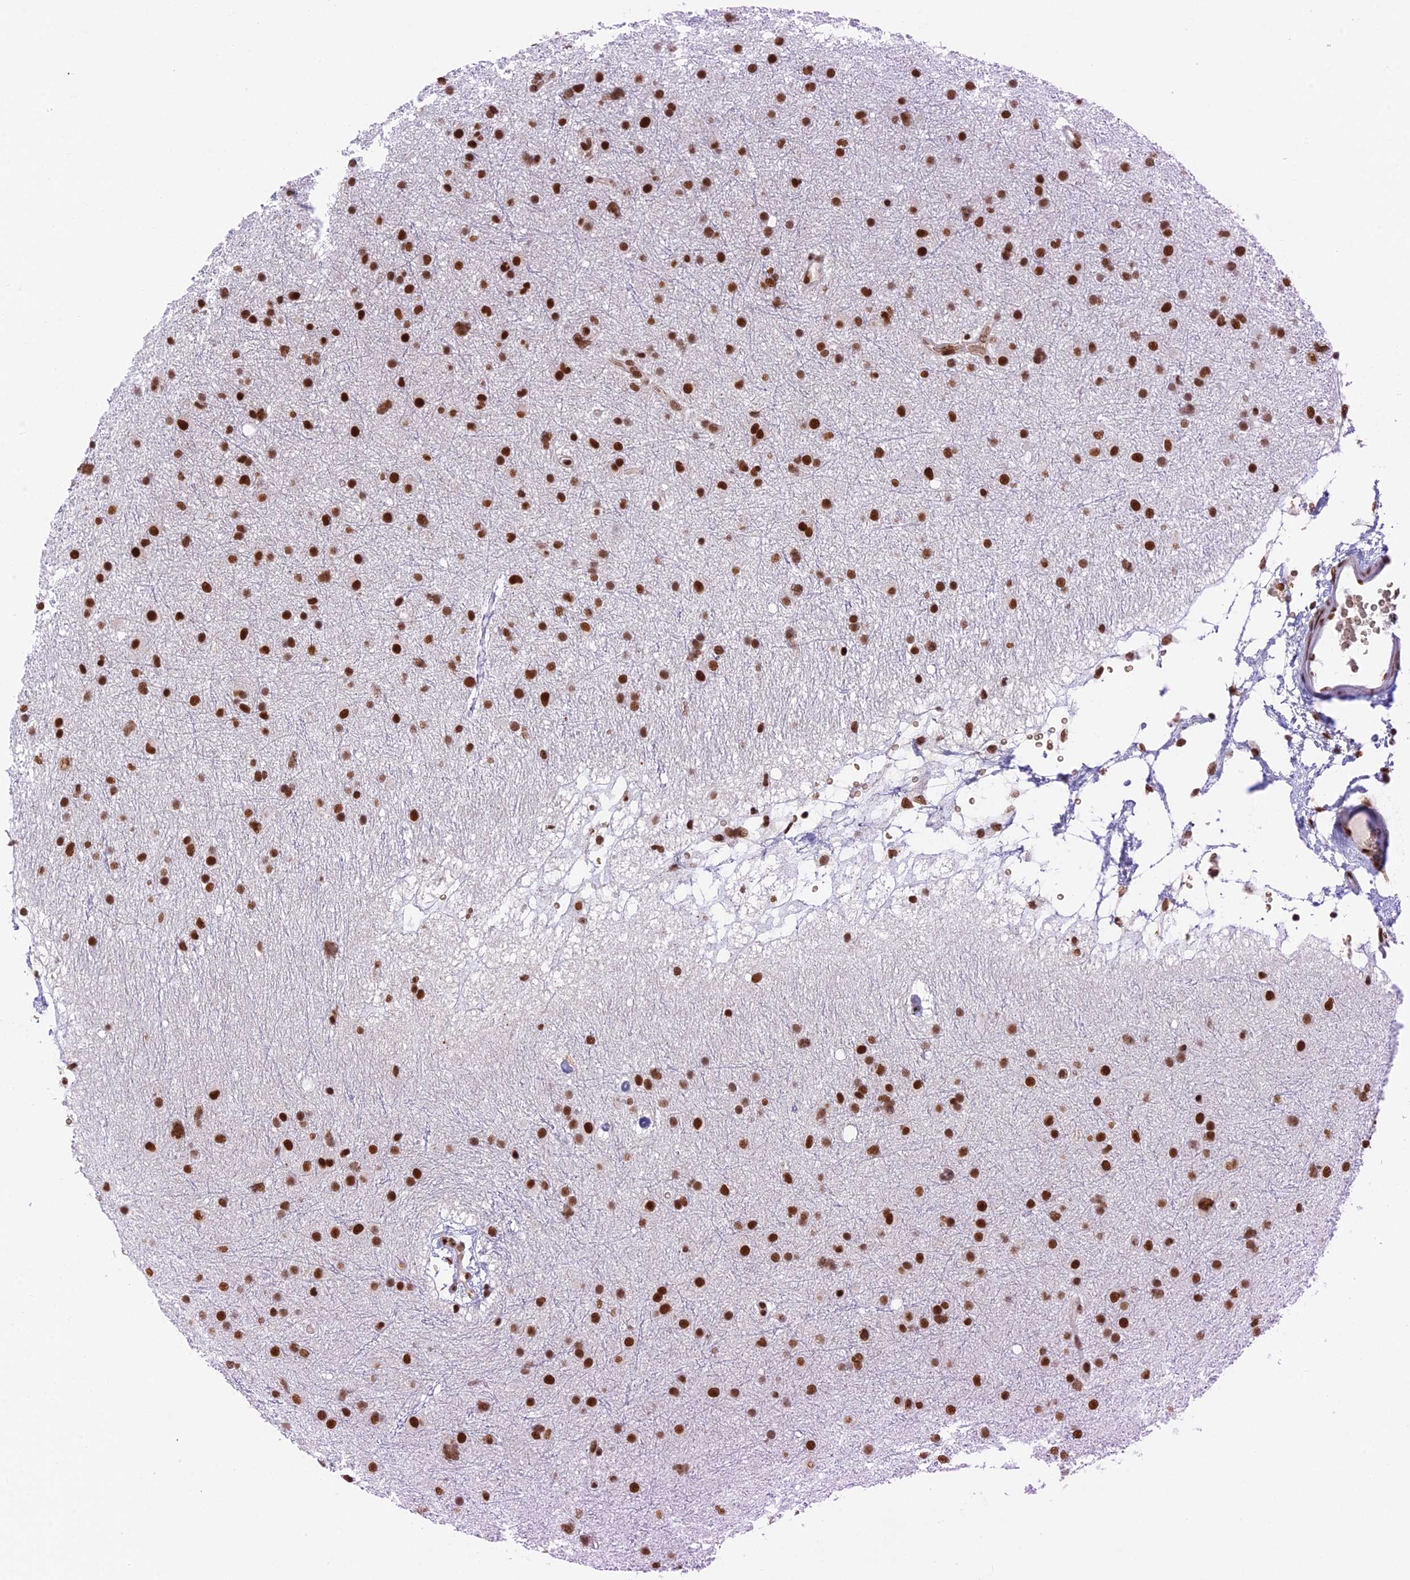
{"staining": {"intensity": "strong", "quantity": ">75%", "location": "nuclear"}, "tissue": "glioma", "cell_type": "Tumor cells", "image_type": "cancer", "snomed": [{"axis": "morphology", "description": "Glioma, malignant, Low grade"}, {"axis": "topography", "description": "Cerebral cortex"}], "caption": "A brown stain highlights strong nuclear staining of a protein in malignant glioma (low-grade) tumor cells.", "gene": "EEF1AKMT3", "patient": {"sex": "female", "age": 39}}